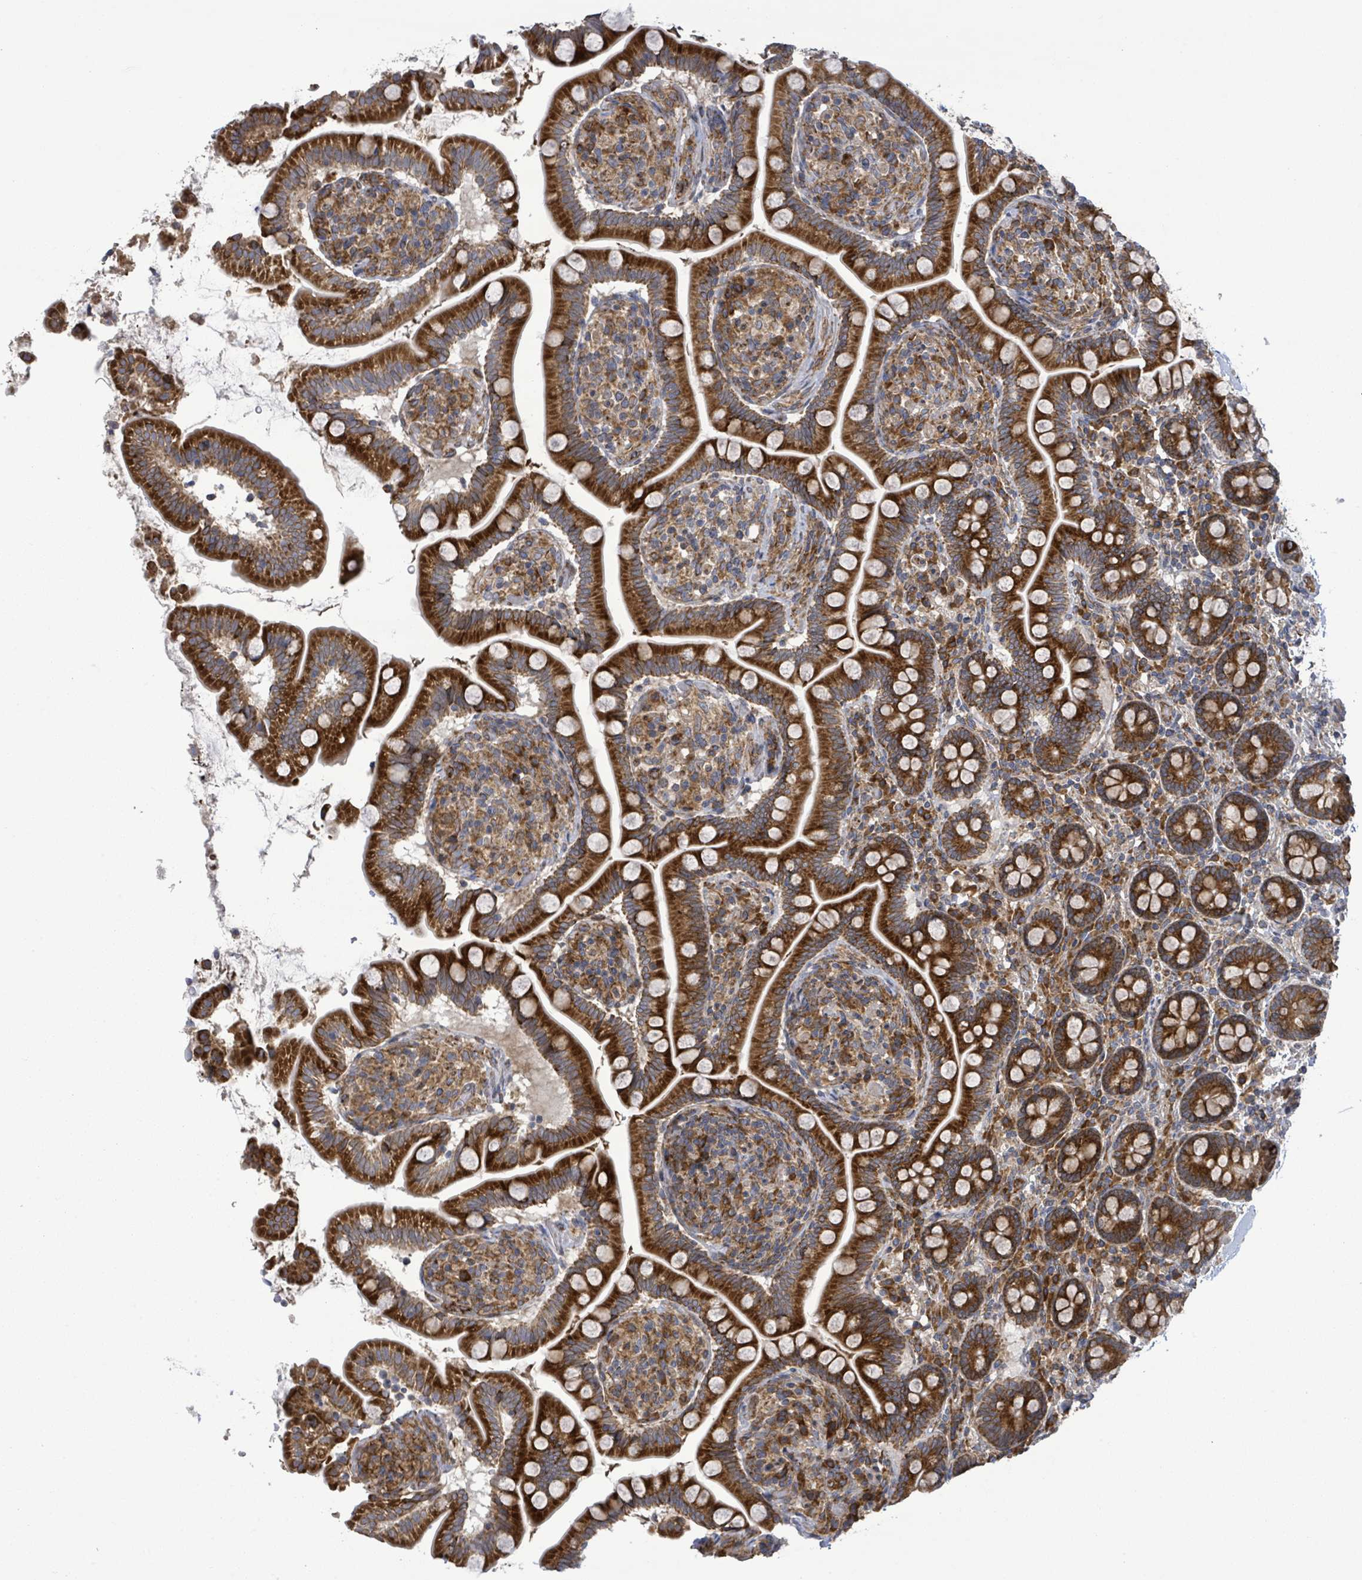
{"staining": {"intensity": "strong", "quantity": ">75%", "location": "cytoplasmic/membranous"}, "tissue": "small intestine", "cell_type": "Glandular cells", "image_type": "normal", "snomed": [{"axis": "morphology", "description": "Normal tissue, NOS"}, {"axis": "topography", "description": "Small intestine"}], "caption": "Immunohistochemical staining of unremarkable small intestine displays high levels of strong cytoplasmic/membranous expression in about >75% of glandular cells.", "gene": "NOMO1", "patient": {"sex": "female", "age": 64}}